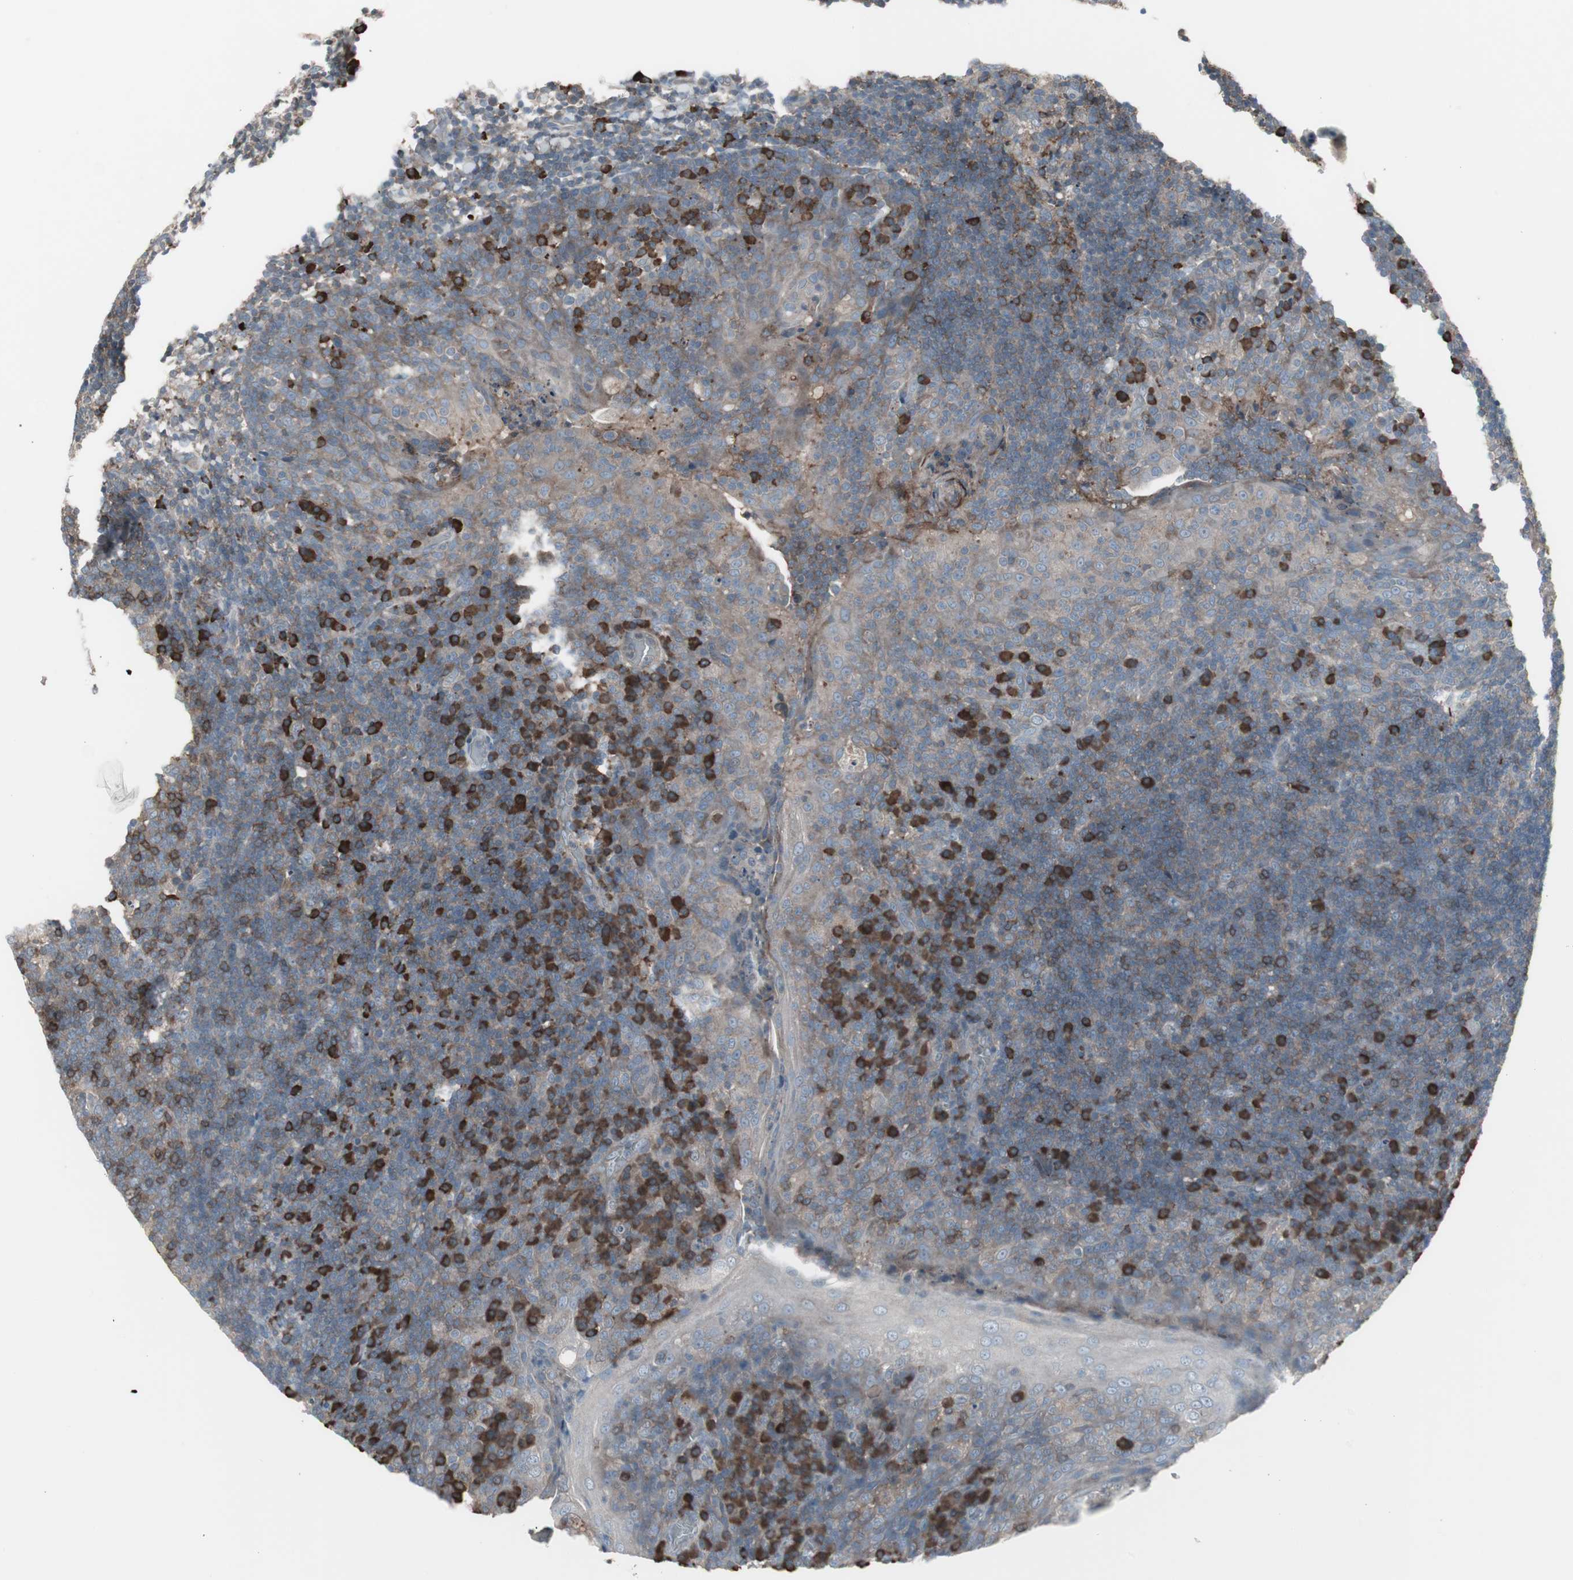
{"staining": {"intensity": "weak", "quantity": "<25%", "location": "cytoplasmic/membranous"}, "tissue": "tonsil", "cell_type": "Germinal center cells", "image_type": "normal", "snomed": [{"axis": "morphology", "description": "Normal tissue, NOS"}, {"axis": "topography", "description": "Tonsil"}], "caption": "Germinal center cells are negative for brown protein staining in unremarkable tonsil. (Brightfield microscopy of DAB (3,3'-diaminobenzidine) immunohistochemistry at high magnification).", "gene": "ZSCAN32", "patient": {"sex": "male", "age": 17}}